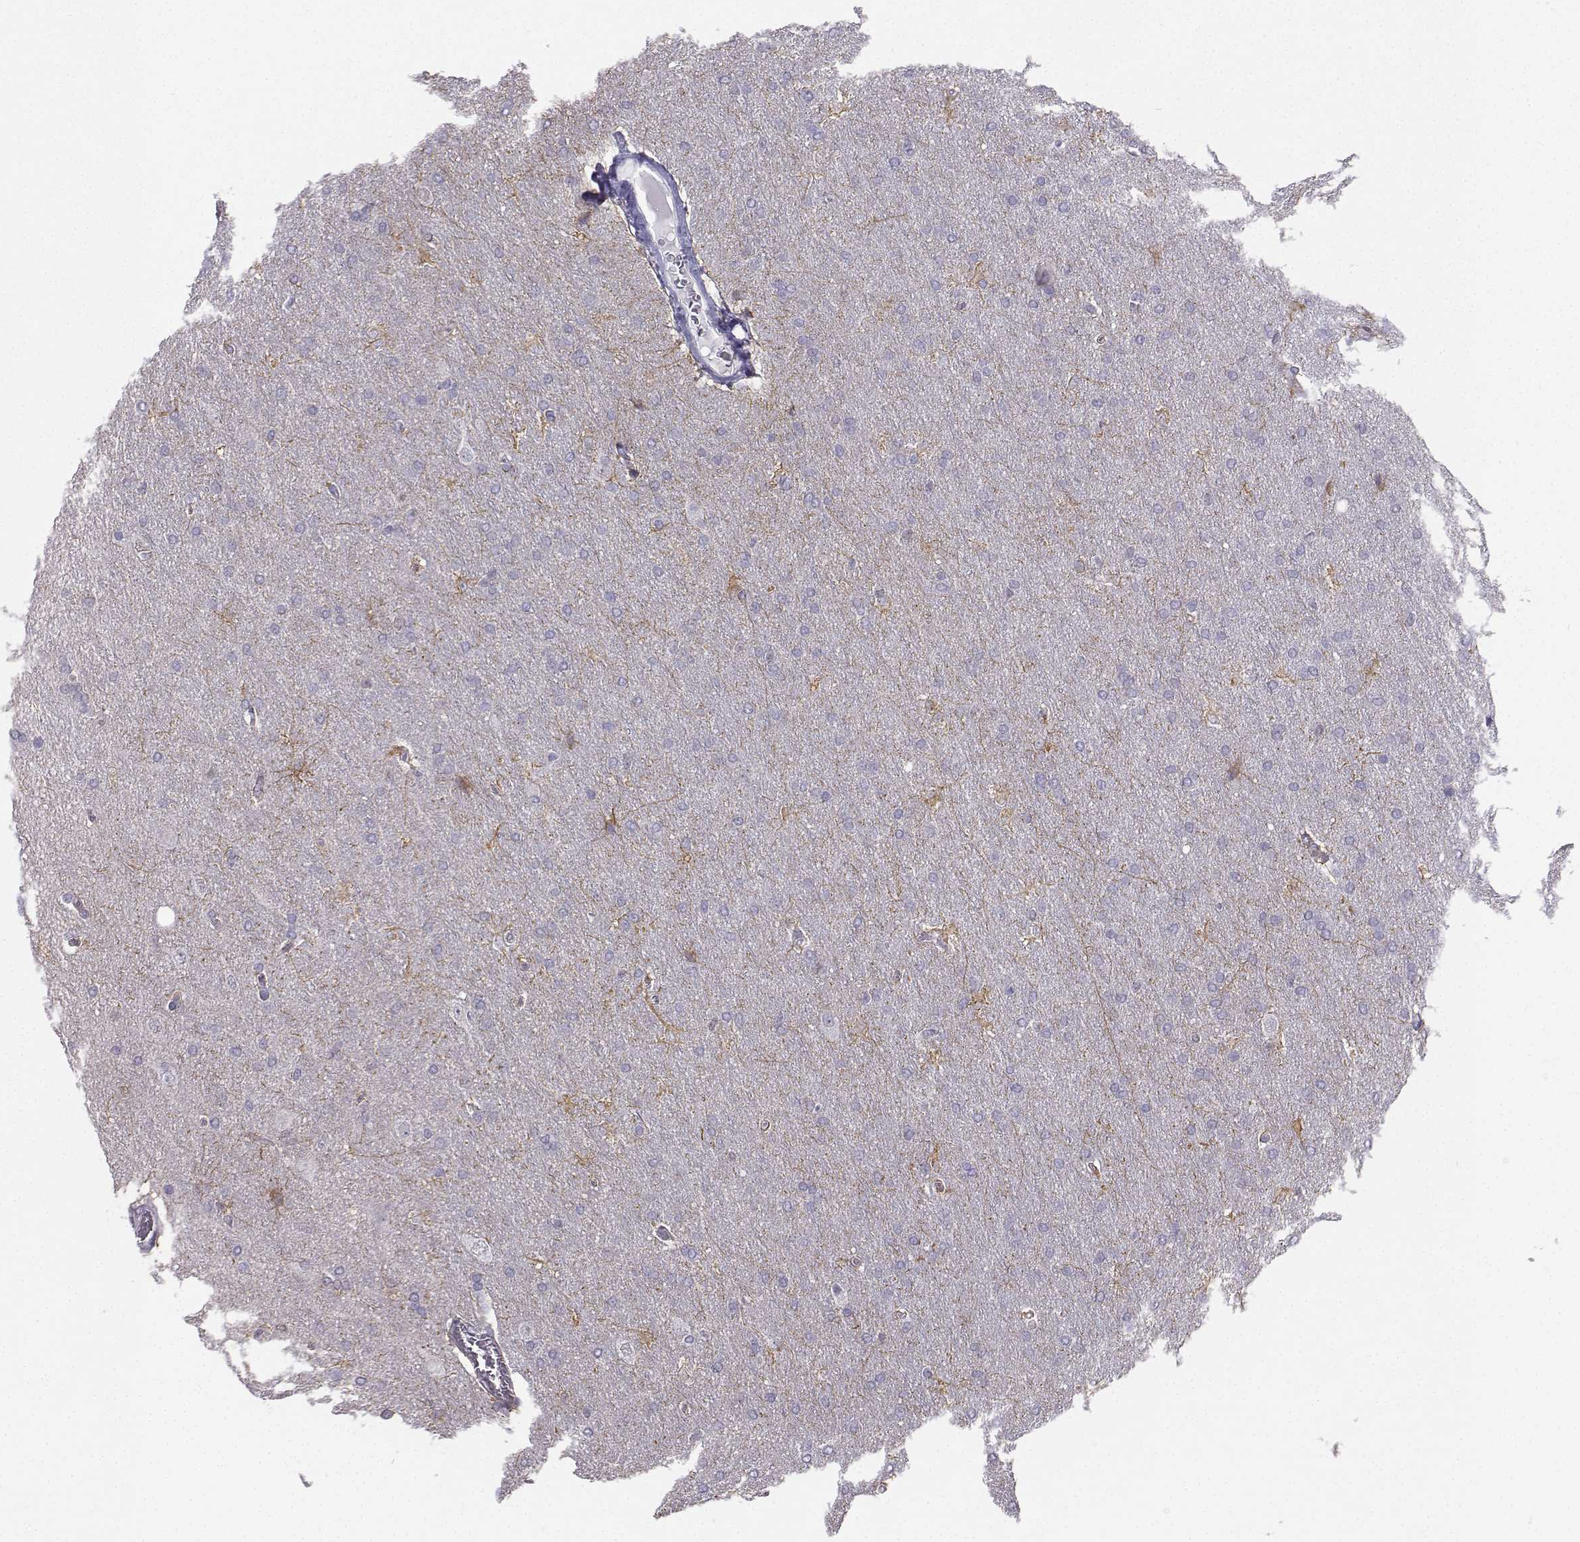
{"staining": {"intensity": "negative", "quantity": "none", "location": "none"}, "tissue": "glioma", "cell_type": "Tumor cells", "image_type": "cancer", "snomed": [{"axis": "morphology", "description": "Glioma, malignant, Low grade"}, {"axis": "topography", "description": "Brain"}], "caption": "High power microscopy photomicrograph of an IHC histopathology image of glioma, revealing no significant expression in tumor cells. The staining is performed using DAB brown chromogen with nuclei counter-stained in using hematoxylin.", "gene": "DCLK3", "patient": {"sex": "female", "age": 32}}